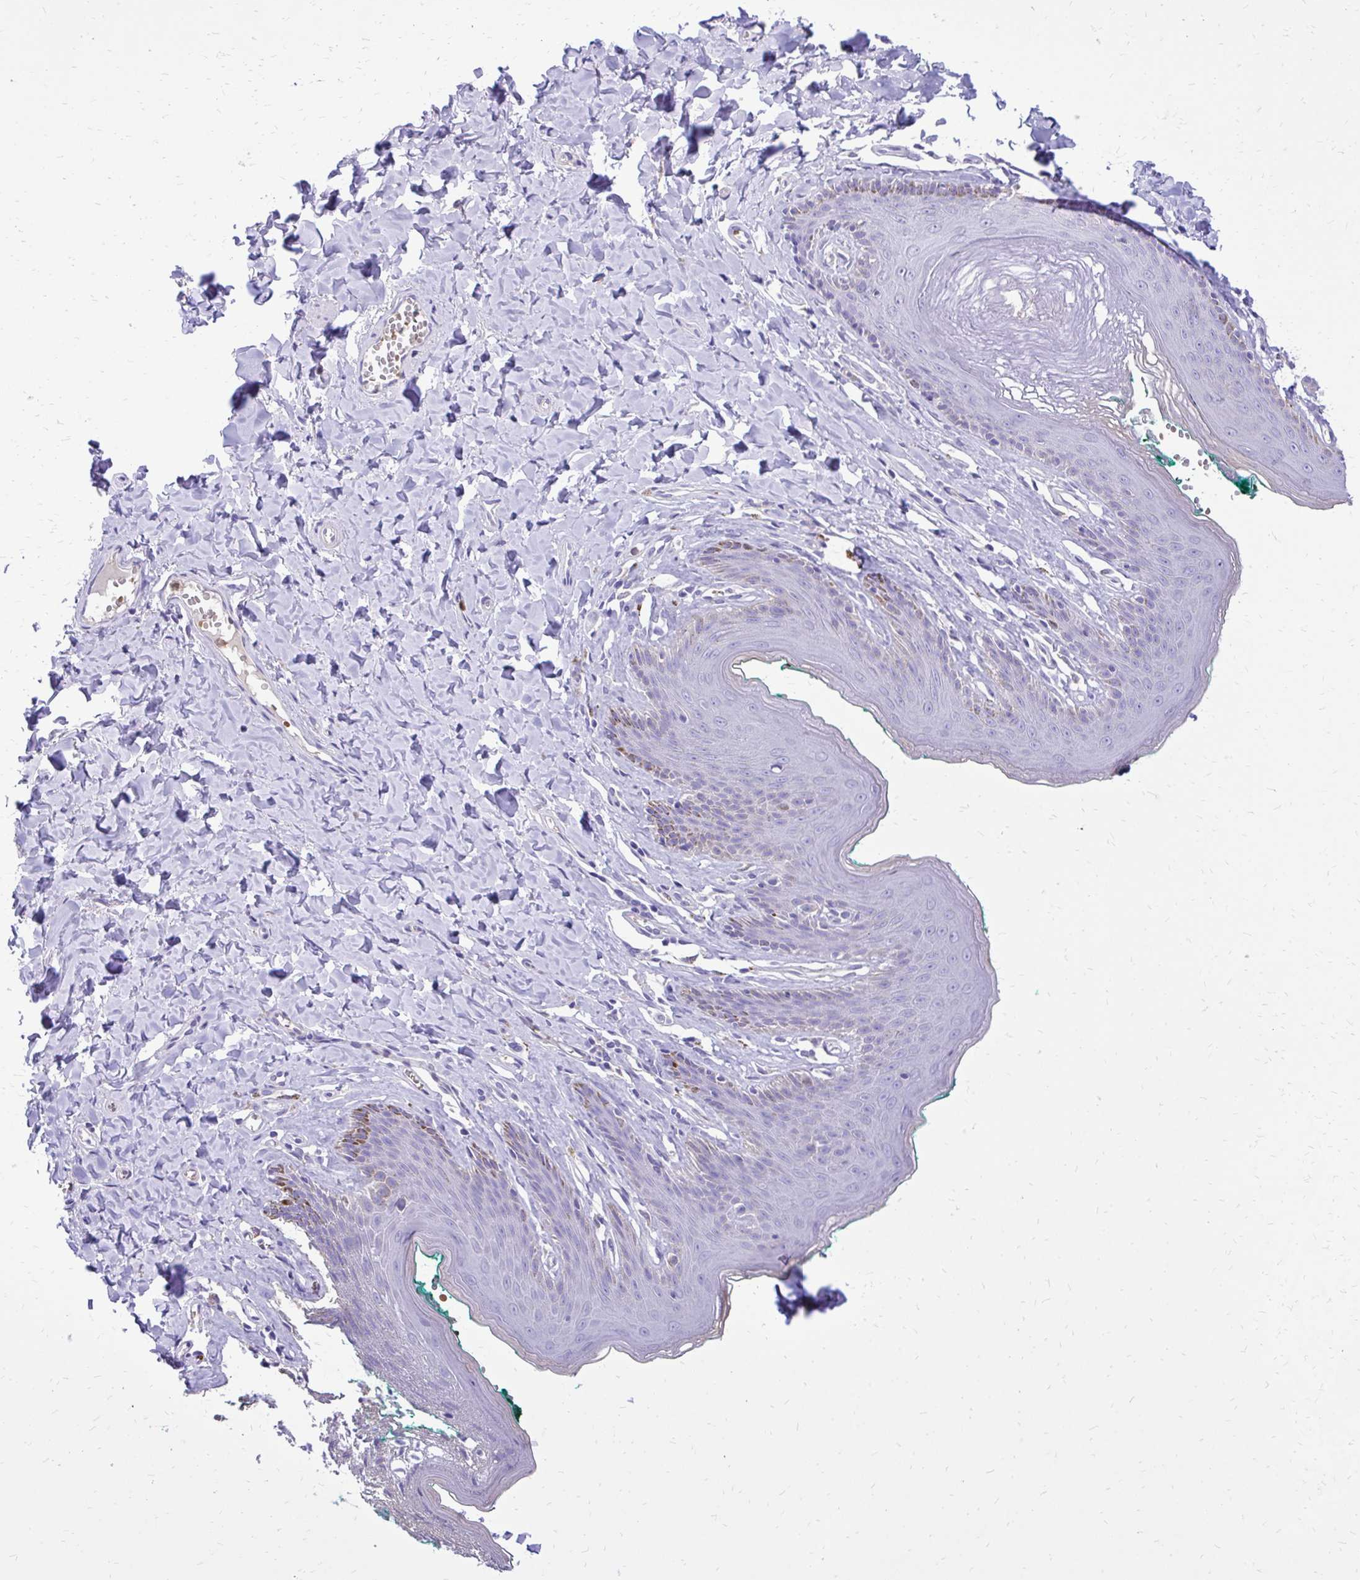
{"staining": {"intensity": "negative", "quantity": "none", "location": "none"}, "tissue": "skin", "cell_type": "Epidermal cells", "image_type": "normal", "snomed": [{"axis": "morphology", "description": "Normal tissue, NOS"}, {"axis": "topography", "description": "Vulva"}, {"axis": "topography", "description": "Peripheral nerve tissue"}], "caption": "Skin stained for a protein using immunohistochemistry demonstrates no positivity epidermal cells.", "gene": "CAT", "patient": {"sex": "female", "age": 66}}